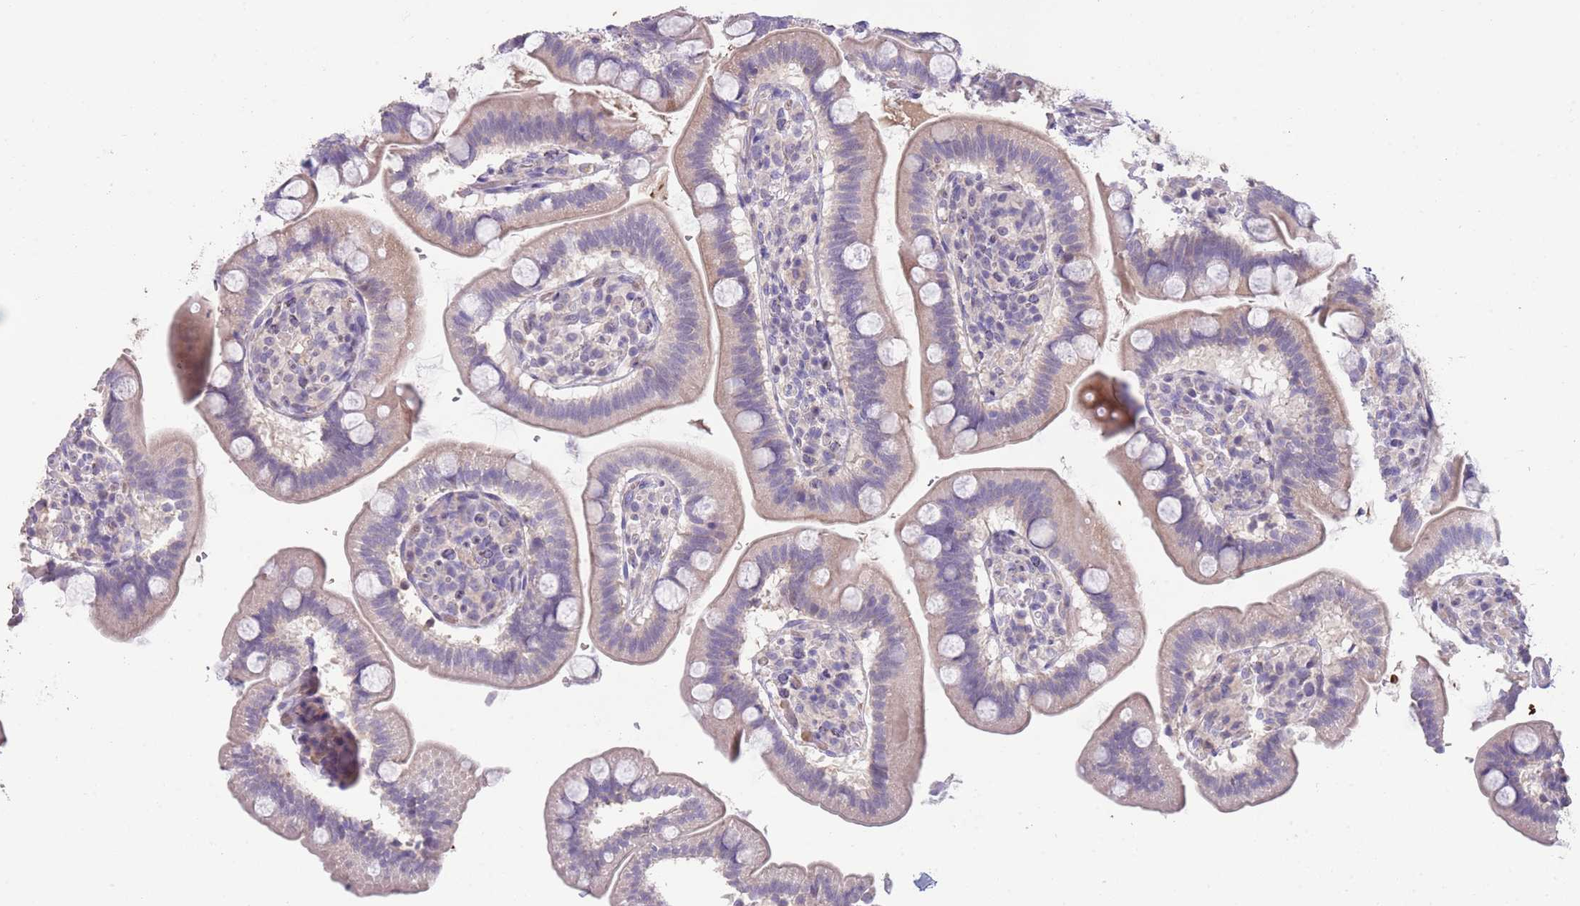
{"staining": {"intensity": "weak", "quantity": "25%-75%", "location": "cytoplasmic/membranous"}, "tissue": "small intestine", "cell_type": "Glandular cells", "image_type": "normal", "snomed": [{"axis": "morphology", "description": "Normal tissue, NOS"}, {"axis": "topography", "description": "Small intestine"}], "caption": "Immunohistochemical staining of unremarkable human small intestine shows weak cytoplasmic/membranous protein positivity in approximately 25%-75% of glandular cells. (Stains: DAB (3,3'-diaminobenzidine) in brown, nuclei in blue, Microscopy: brightfield microscopy at high magnification).", "gene": "ZNF14", "patient": {"sex": "female", "age": 64}}